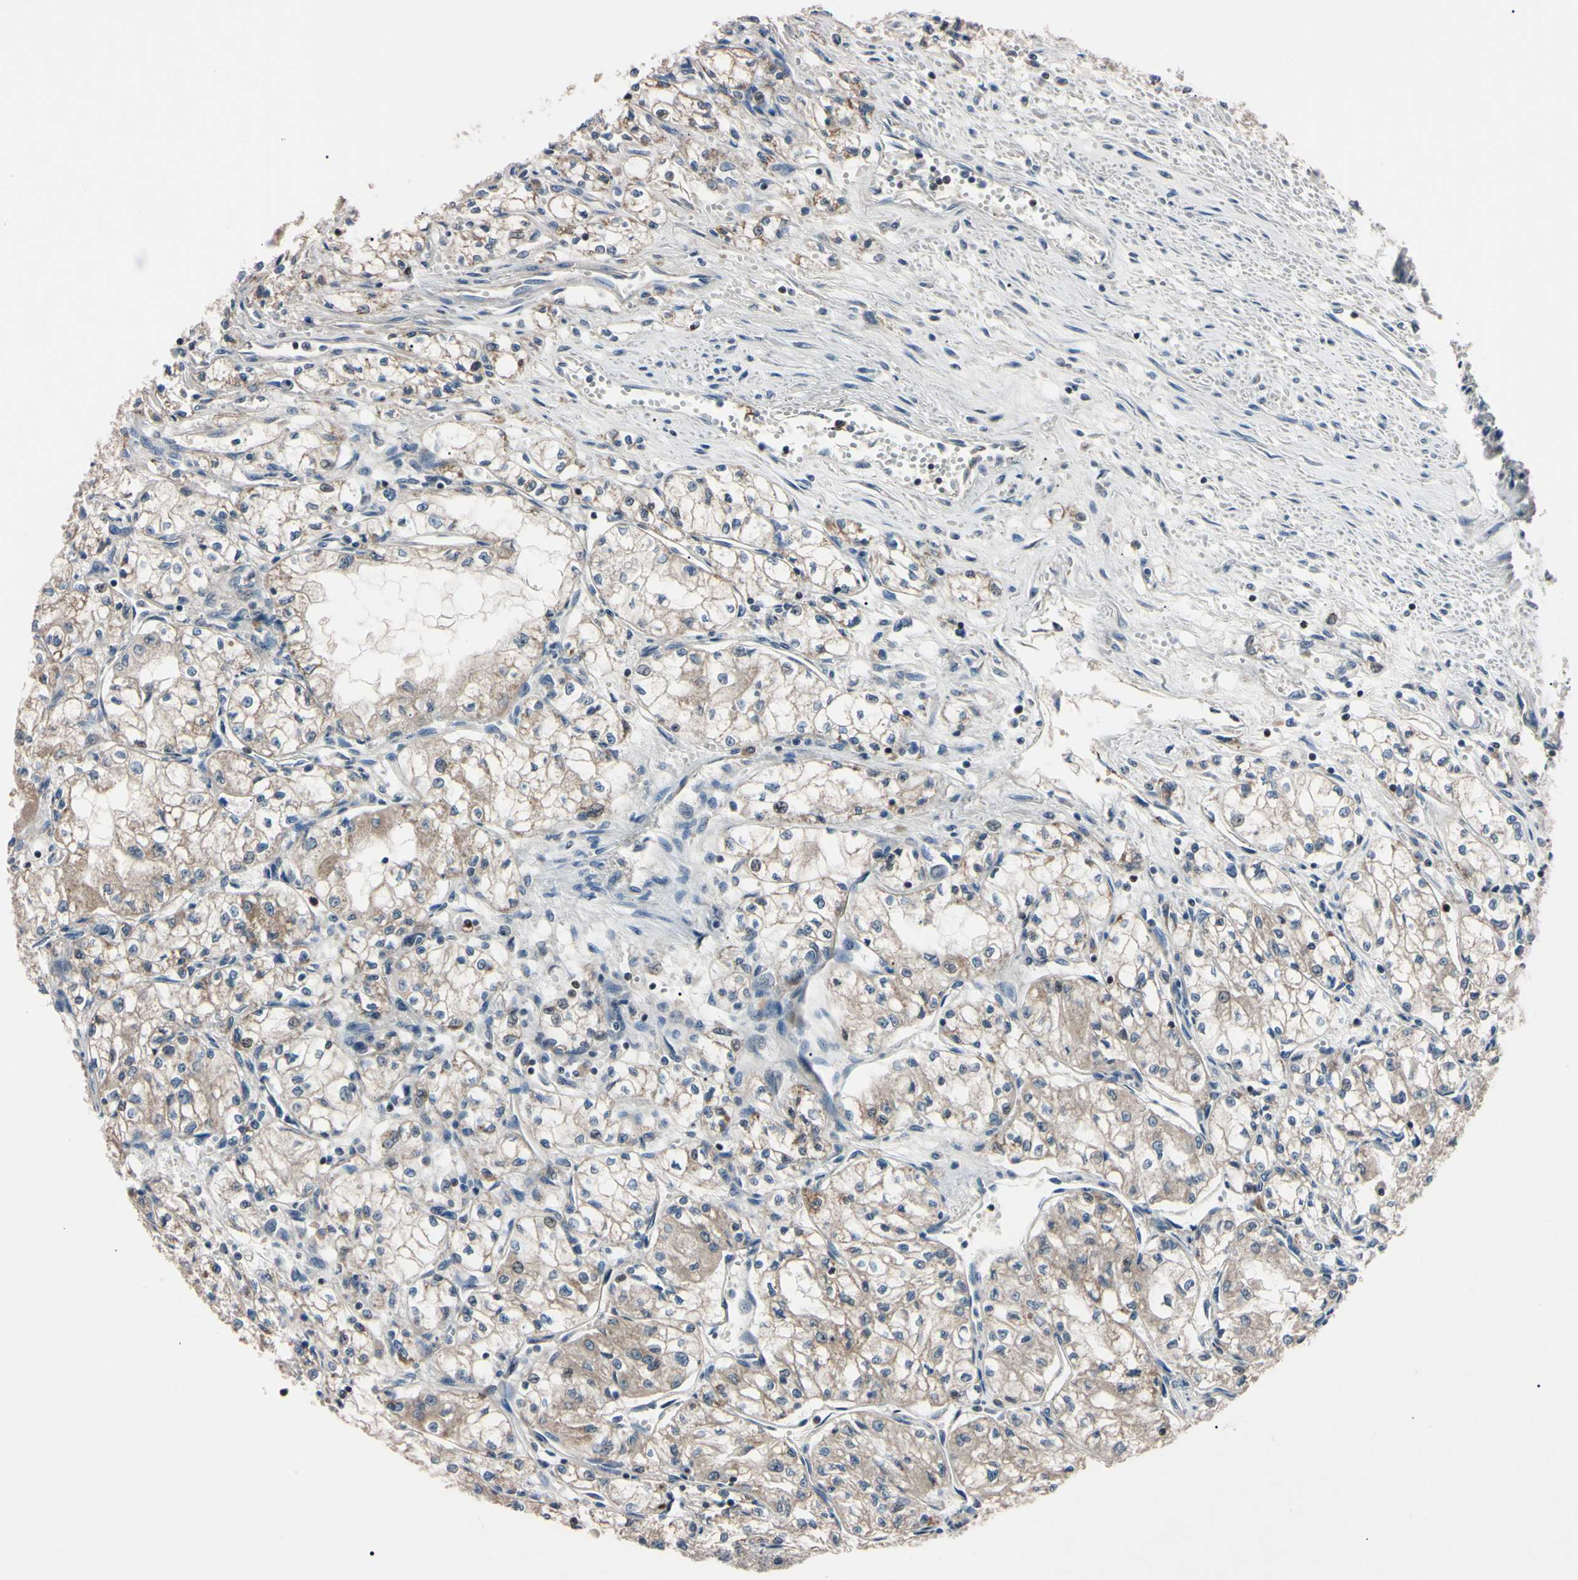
{"staining": {"intensity": "moderate", "quantity": ">75%", "location": "cytoplasmic/membranous"}, "tissue": "renal cancer", "cell_type": "Tumor cells", "image_type": "cancer", "snomed": [{"axis": "morphology", "description": "Normal tissue, NOS"}, {"axis": "morphology", "description": "Adenocarcinoma, NOS"}, {"axis": "topography", "description": "Kidney"}], "caption": "This histopathology image exhibits immunohistochemistry staining of human adenocarcinoma (renal), with medium moderate cytoplasmic/membranous positivity in about >75% of tumor cells.", "gene": "TRAF5", "patient": {"sex": "male", "age": 59}}